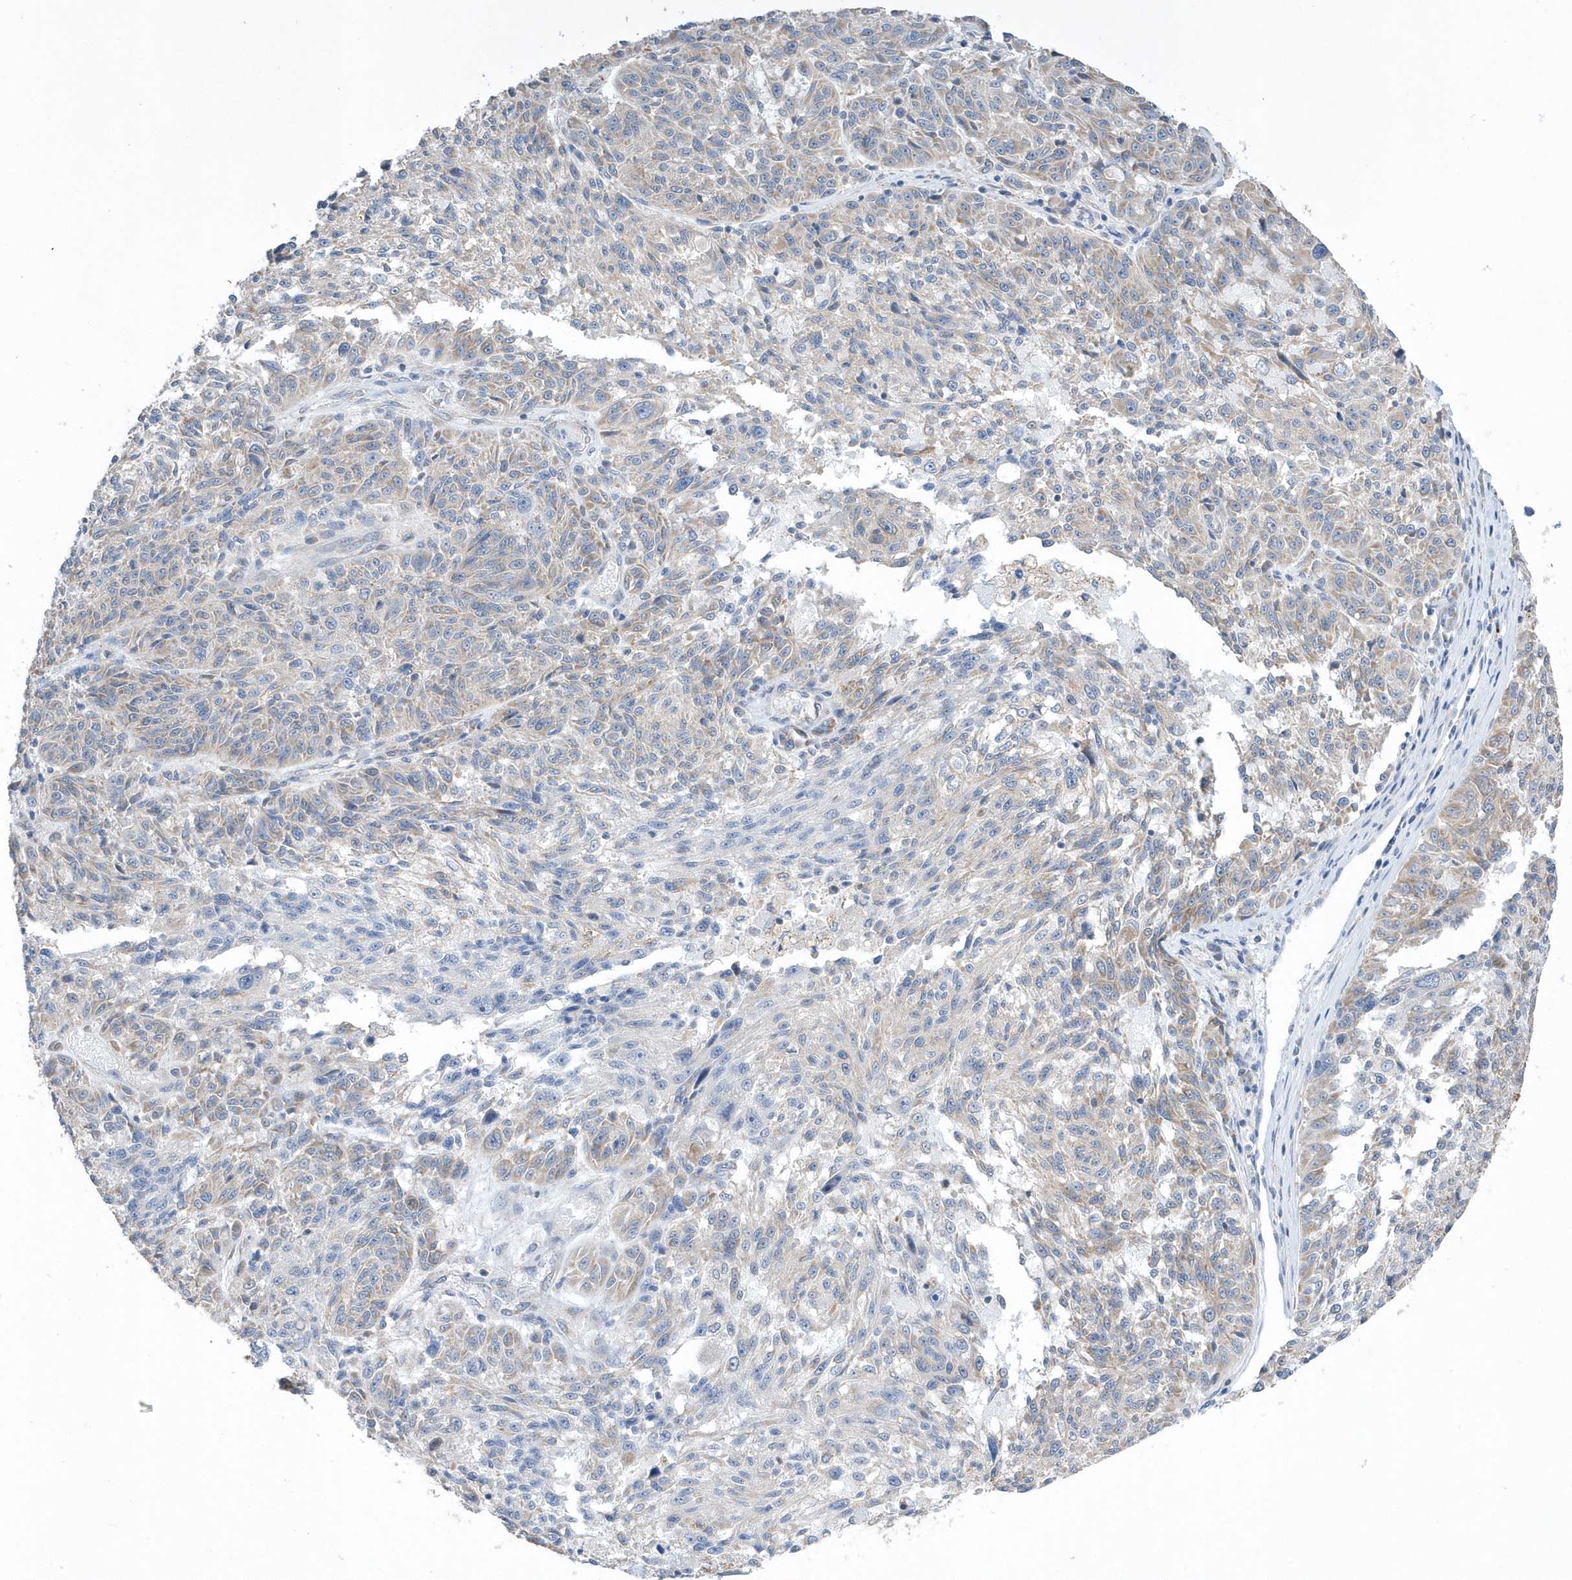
{"staining": {"intensity": "weak", "quantity": "25%-75%", "location": "cytoplasmic/membranous"}, "tissue": "melanoma", "cell_type": "Tumor cells", "image_type": "cancer", "snomed": [{"axis": "morphology", "description": "Malignant melanoma, NOS"}, {"axis": "topography", "description": "Skin"}], "caption": "A photomicrograph of melanoma stained for a protein reveals weak cytoplasmic/membranous brown staining in tumor cells.", "gene": "SPATA5", "patient": {"sex": "male", "age": 53}}